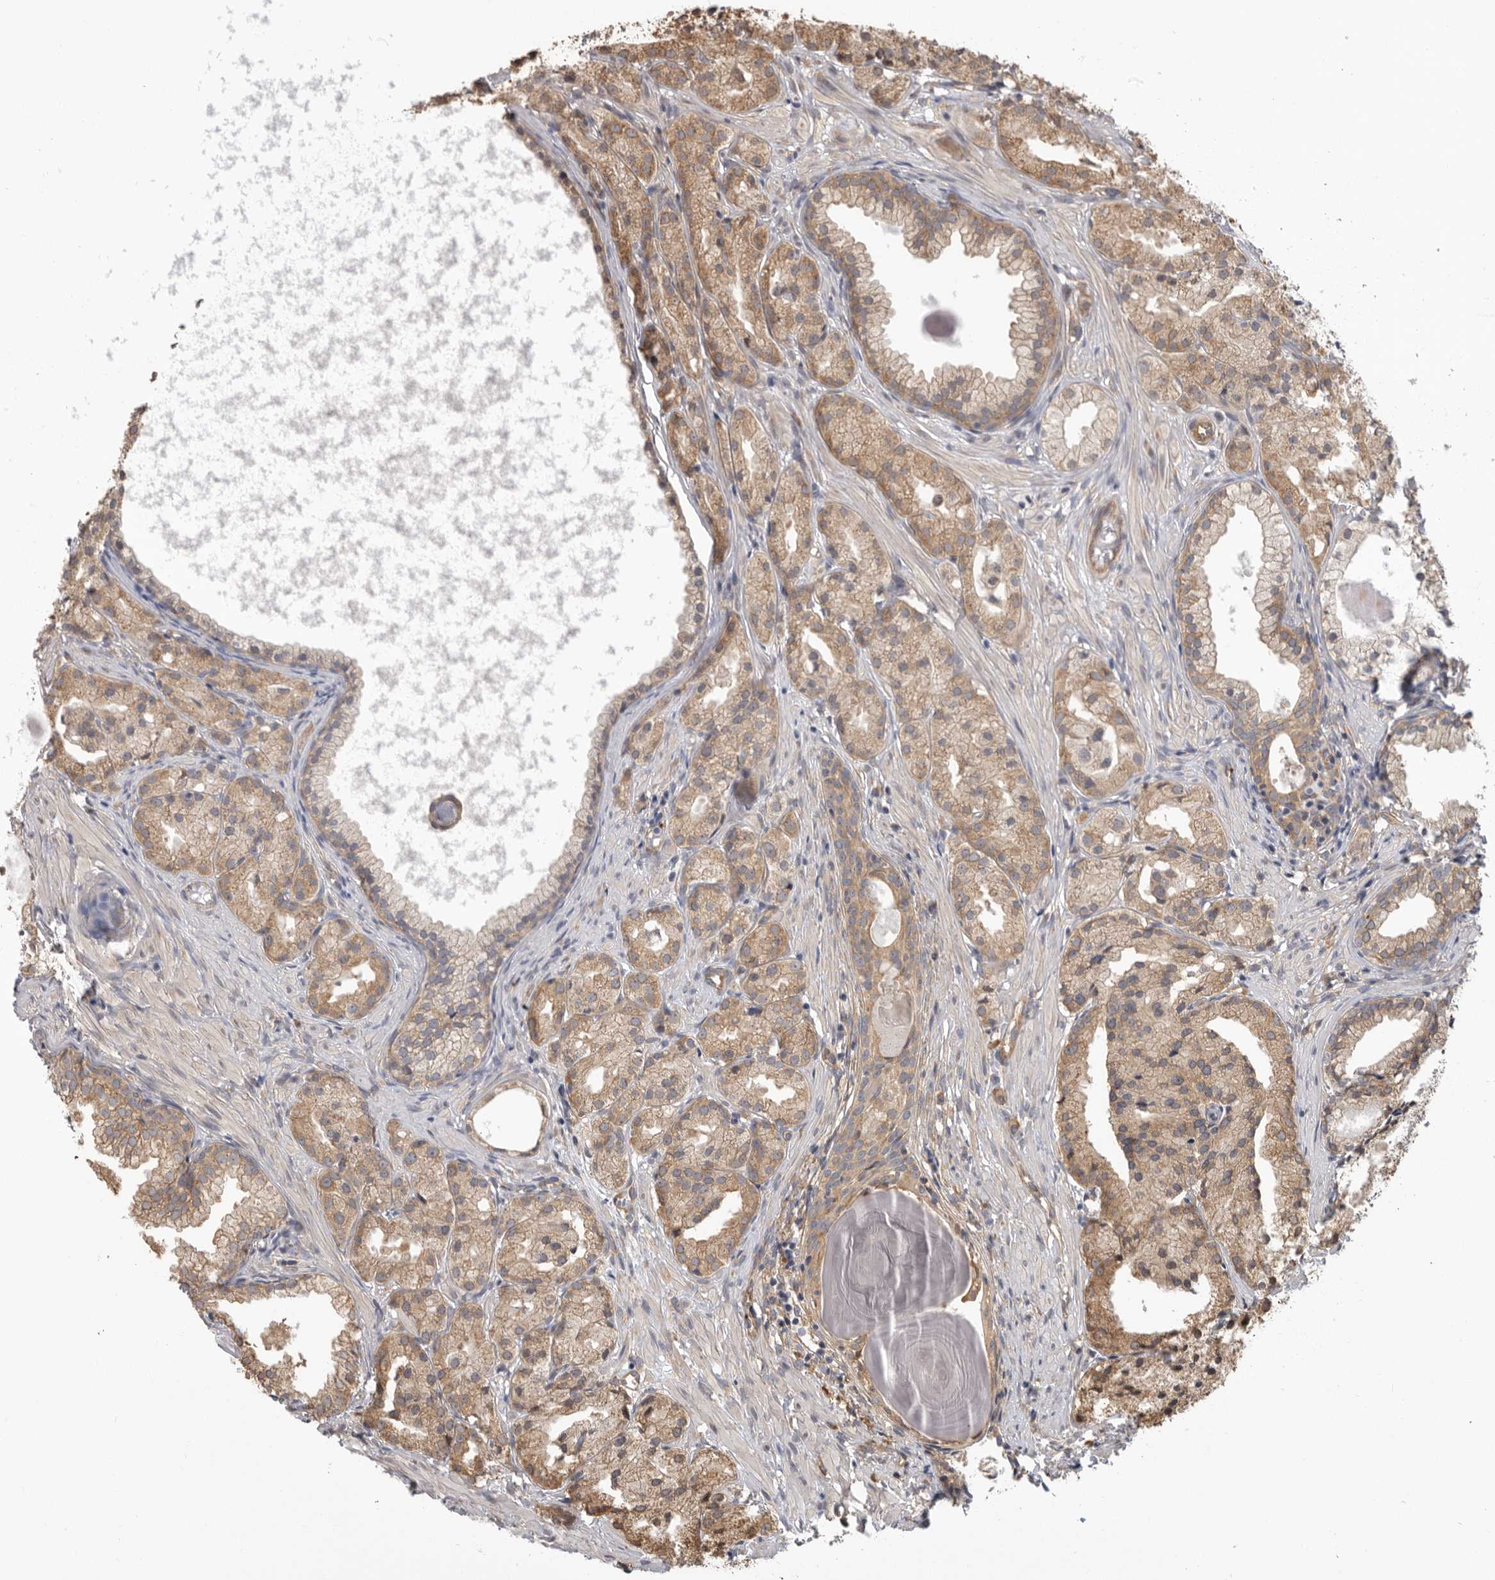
{"staining": {"intensity": "moderate", "quantity": ">75%", "location": "cytoplasmic/membranous"}, "tissue": "prostate cancer", "cell_type": "Tumor cells", "image_type": "cancer", "snomed": [{"axis": "morphology", "description": "Adenocarcinoma, Low grade"}, {"axis": "topography", "description": "Prostate"}], "caption": "Human prostate cancer stained for a protein (brown) shows moderate cytoplasmic/membranous positive positivity in about >75% of tumor cells.", "gene": "CDC42BPB", "patient": {"sex": "male", "age": 88}}